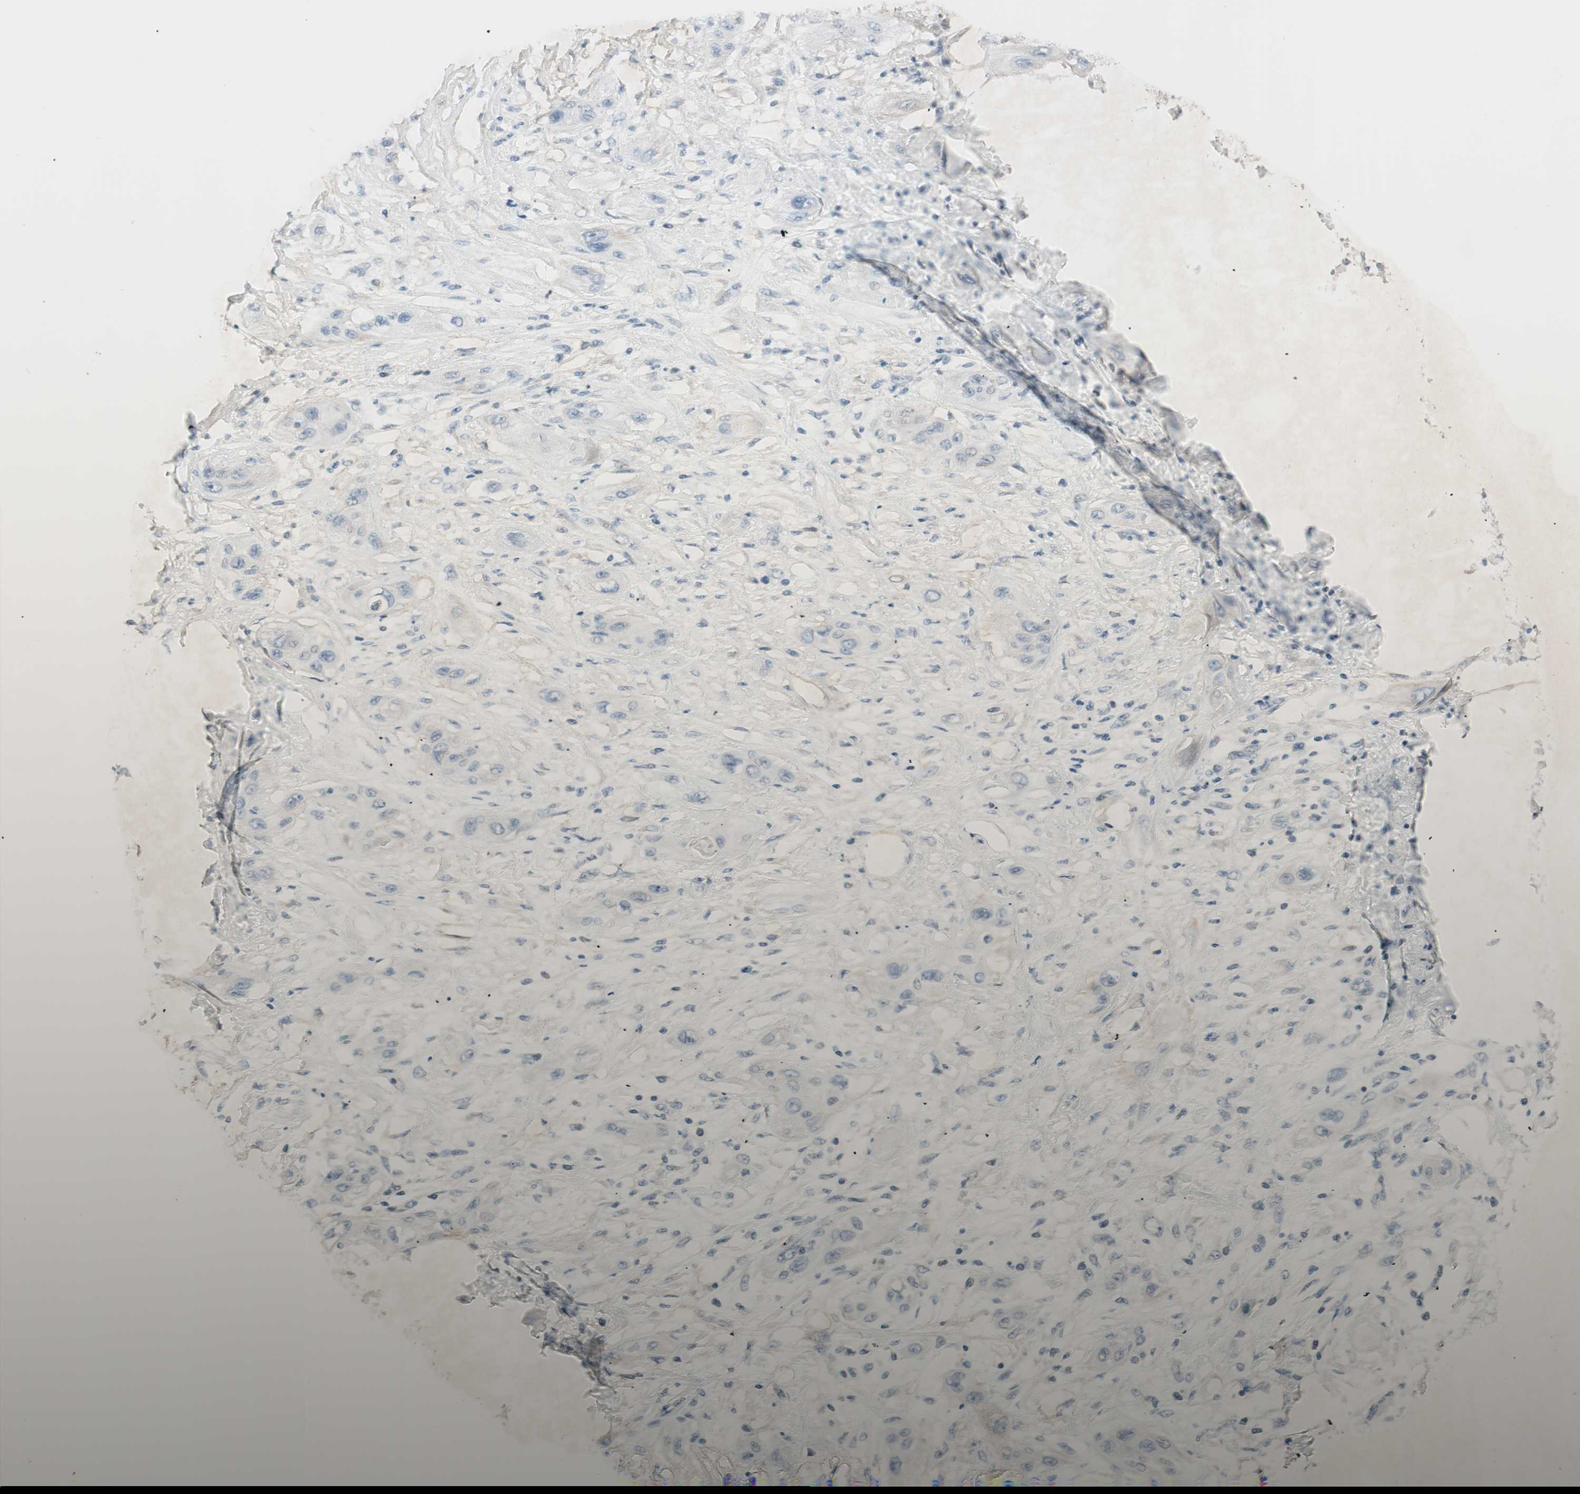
{"staining": {"intensity": "negative", "quantity": "none", "location": "none"}, "tissue": "lung cancer", "cell_type": "Tumor cells", "image_type": "cancer", "snomed": [{"axis": "morphology", "description": "Squamous cell carcinoma, NOS"}, {"axis": "topography", "description": "Lung"}], "caption": "Human lung cancer stained for a protein using IHC exhibits no staining in tumor cells.", "gene": "KHK", "patient": {"sex": "female", "age": 47}}